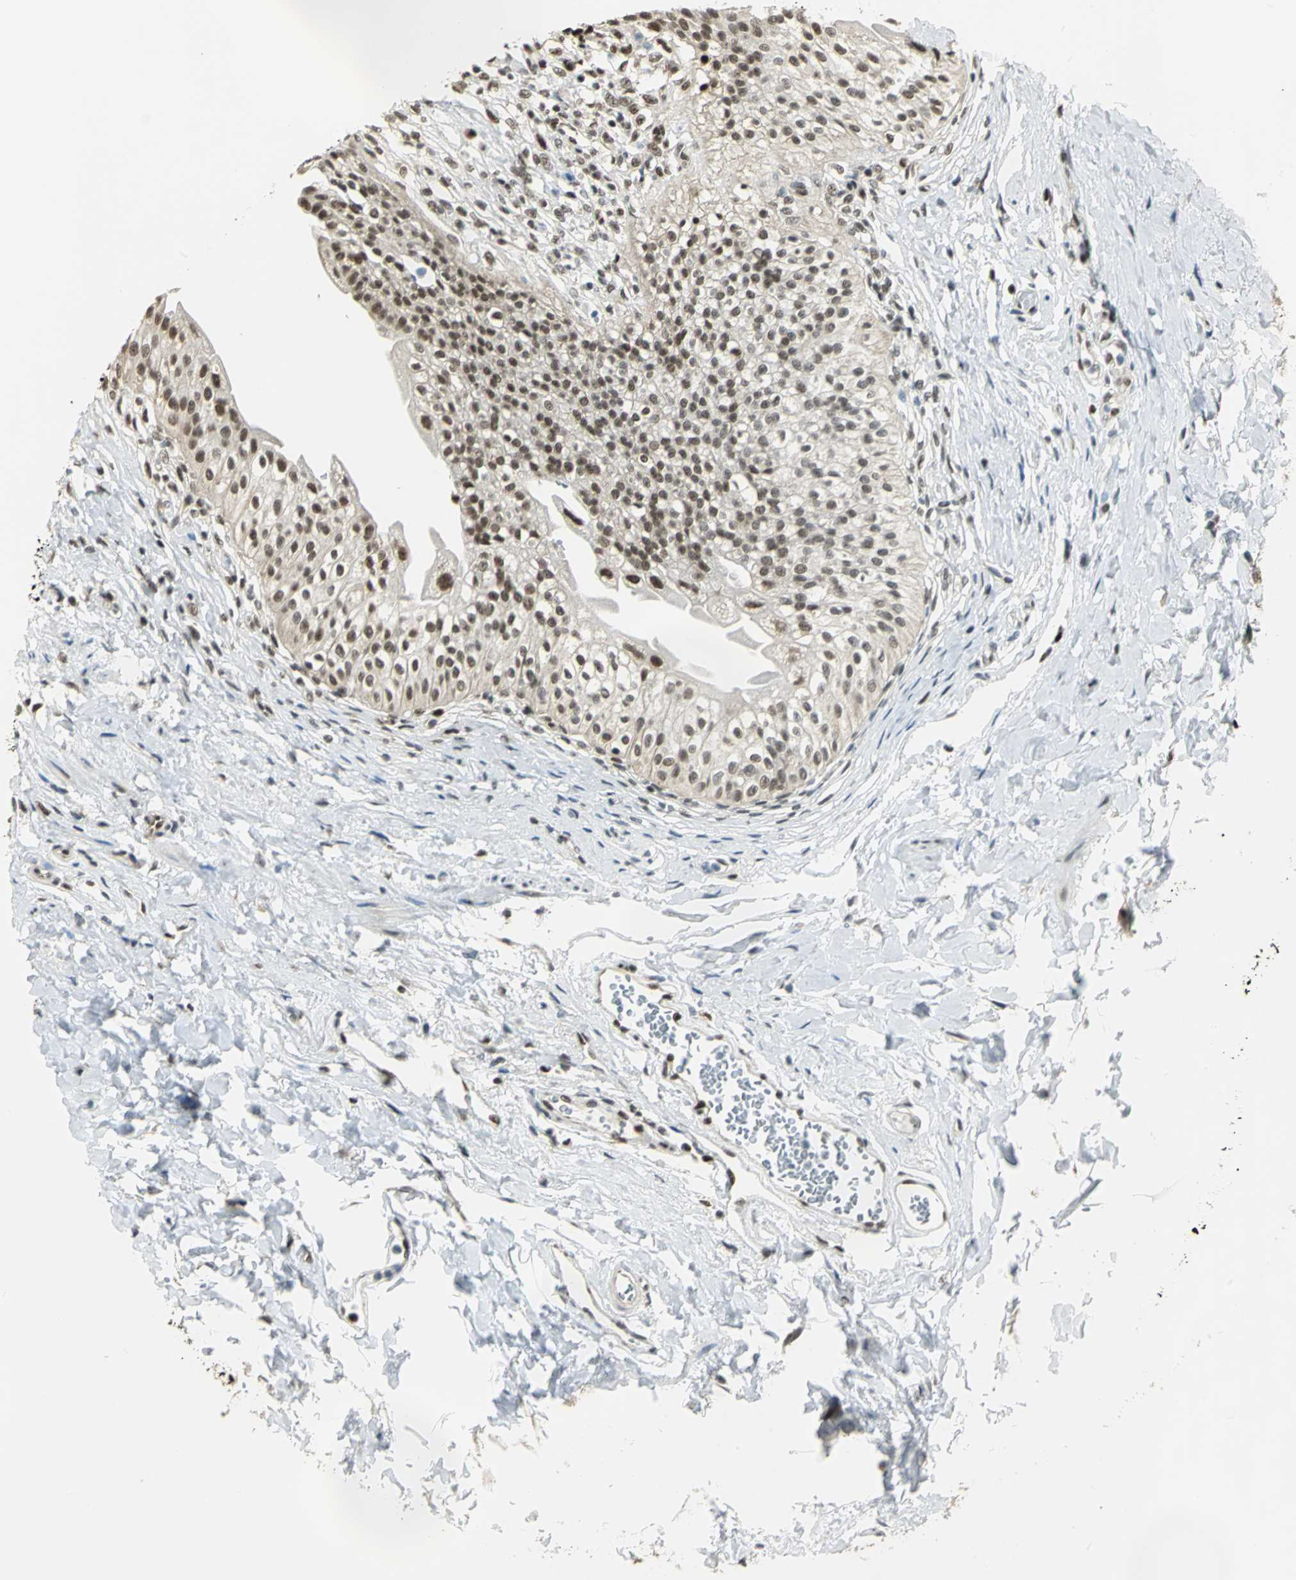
{"staining": {"intensity": "moderate", "quantity": ">75%", "location": "nuclear"}, "tissue": "urinary bladder", "cell_type": "Urothelial cells", "image_type": "normal", "snomed": [{"axis": "morphology", "description": "Normal tissue, NOS"}, {"axis": "topography", "description": "Urinary bladder"}], "caption": "Immunohistochemical staining of benign urinary bladder reveals >75% levels of moderate nuclear protein expression in approximately >75% of urothelial cells.", "gene": "DDX5", "patient": {"sex": "female", "age": 80}}